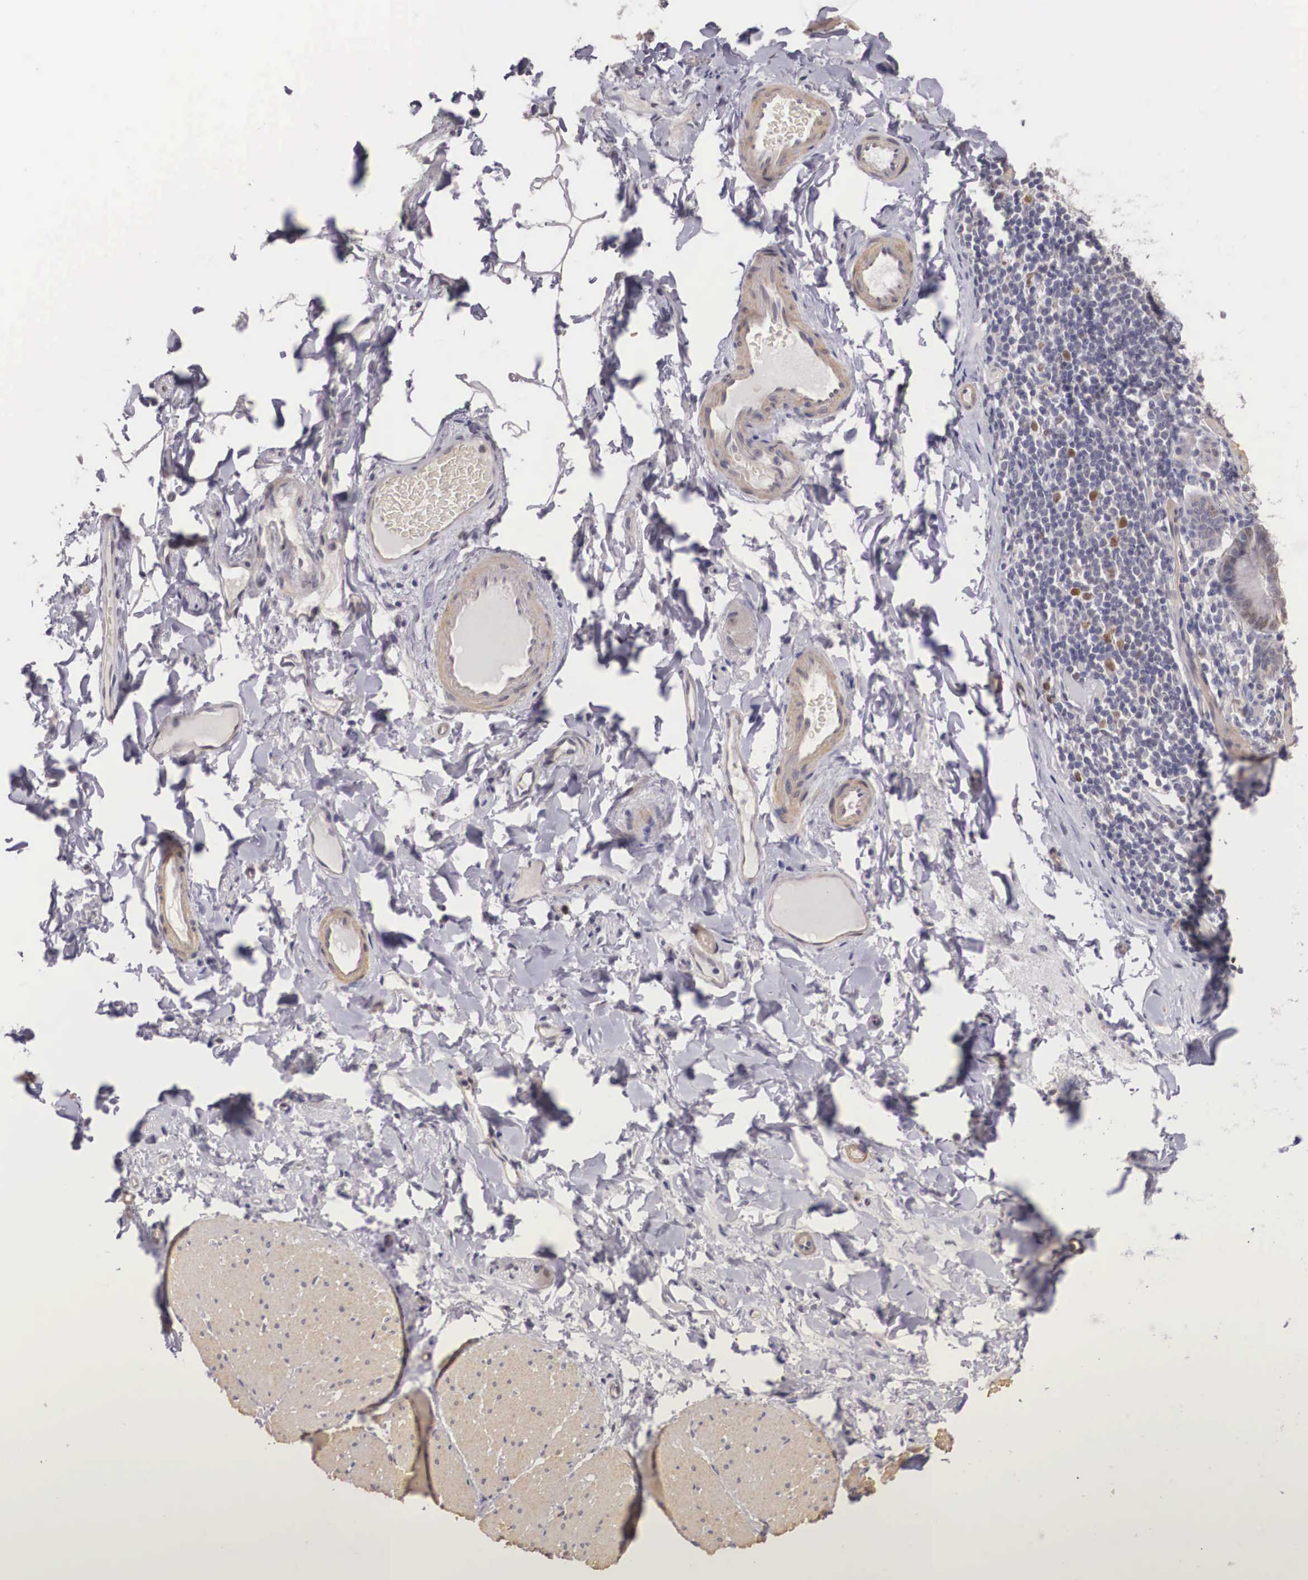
{"staining": {"intensity": "negative", "quantity": "none", "location": "none"}, "tissue": "adipose tissue", "cell_type": "Adipocytes", "image_type": "normal", "snomed": [{"axis": "morphology", "description": "Normal tissue, NOS"}, {"axis": "topography", "description": "Duodenum"}], "caption": "Unremarkable adipose tissue was stained to show a protein in brown. There is no significant positivity in adipocytes. (DAB (3,3'-diaminobenzidine) IHC with hematoxylin counter stain).", "gene": "ENOX2", "patient": {"sex": "male", "age": 63}}